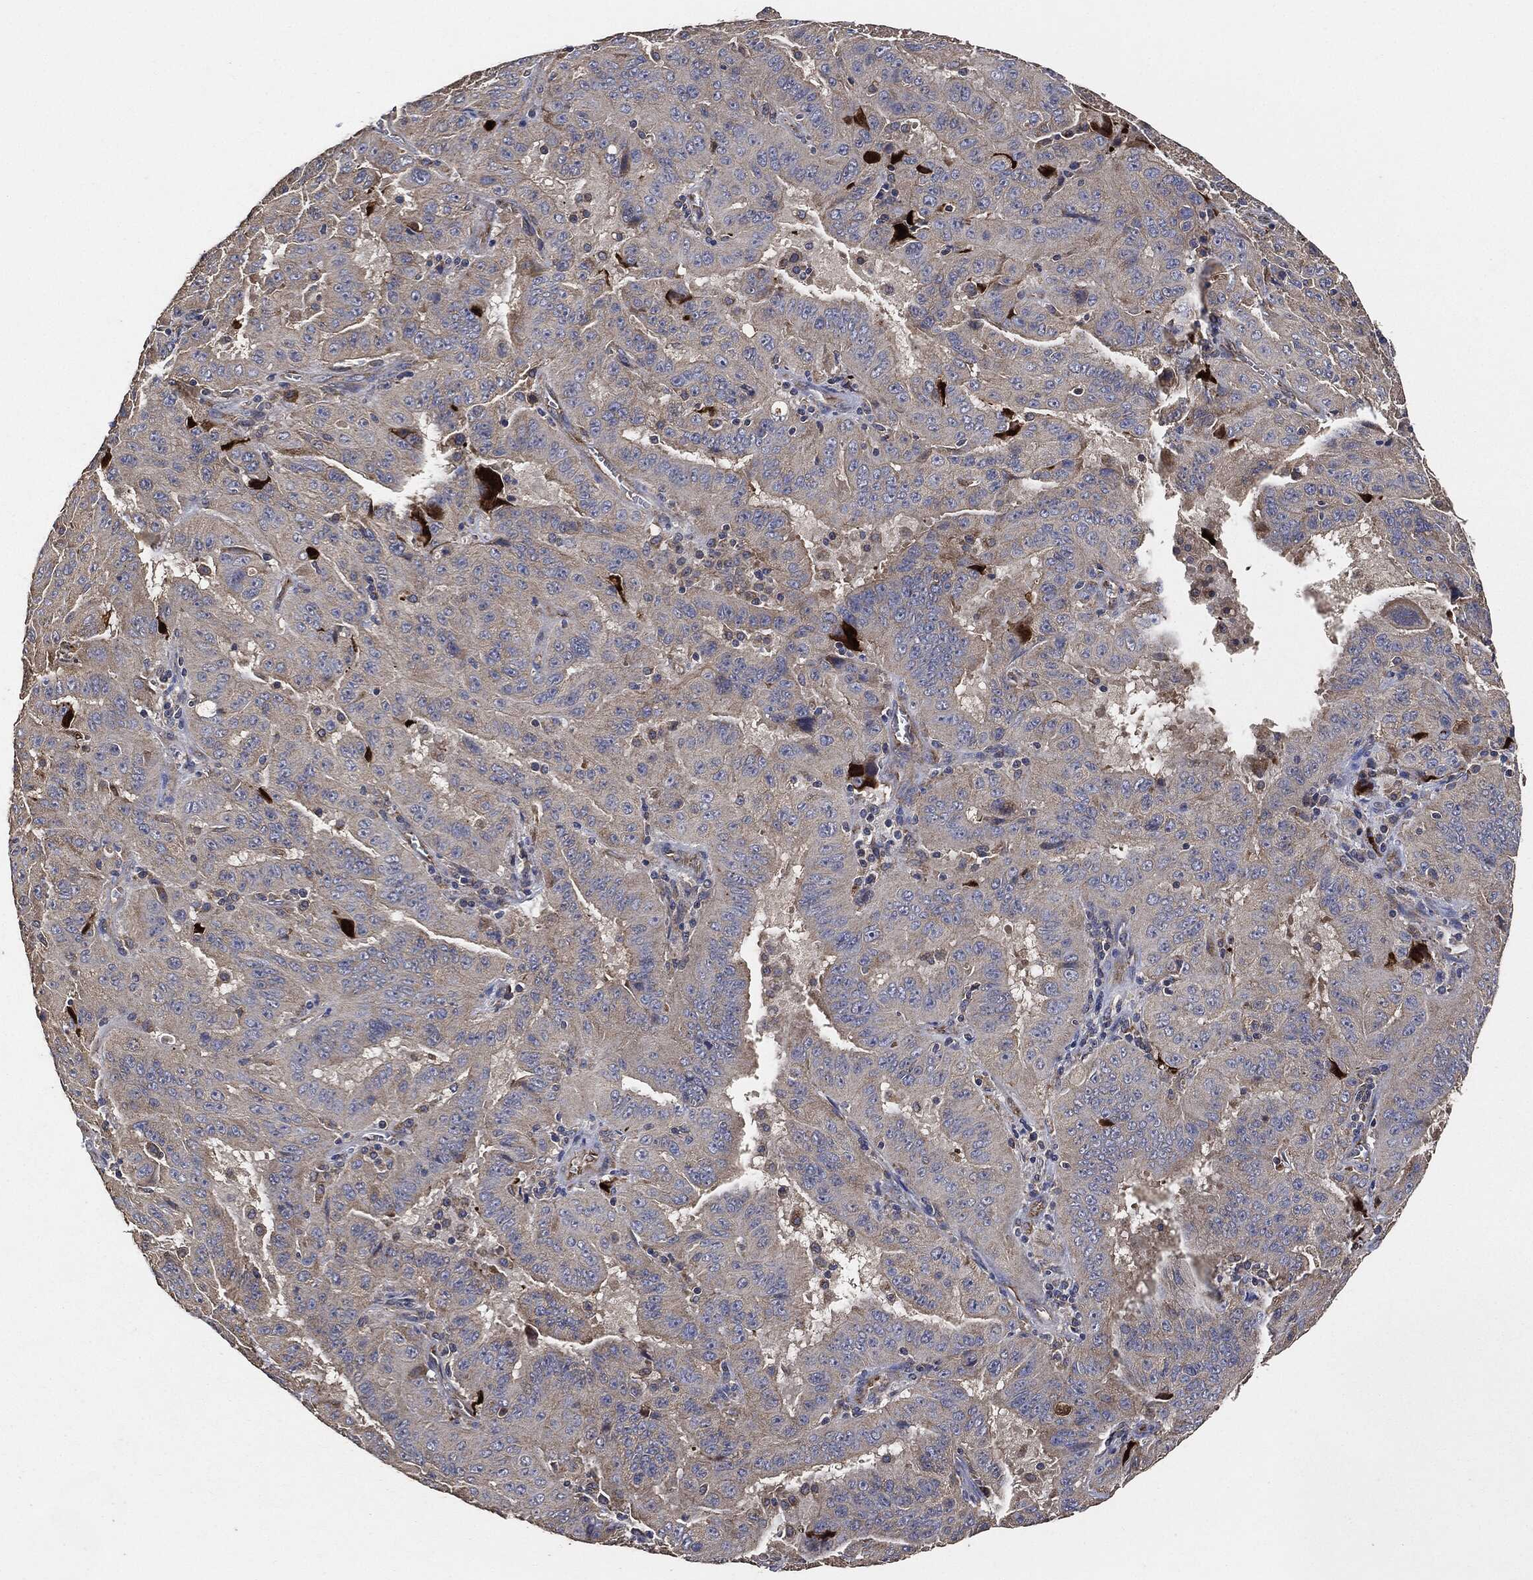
{"staining": {"intensity": "weak", "quantity": "<25%", "location": "cytoplasmic/membranous"}, "tissue": "pancreatic cancer", "cell_type": "Tumor cells", "image_type": "cancer", "snomed": [{"axis": "morphology", "description": "Adenocarcinoma, NOS"}, {"axis": "topography", "description": "Pancreas"}], "caption": "Protein analysis of adenocarcinoma (pancreatic) shows no significant expression in tumor cells.", "gene": "STK3", "patient": {"sex": "male", "age": 63}}